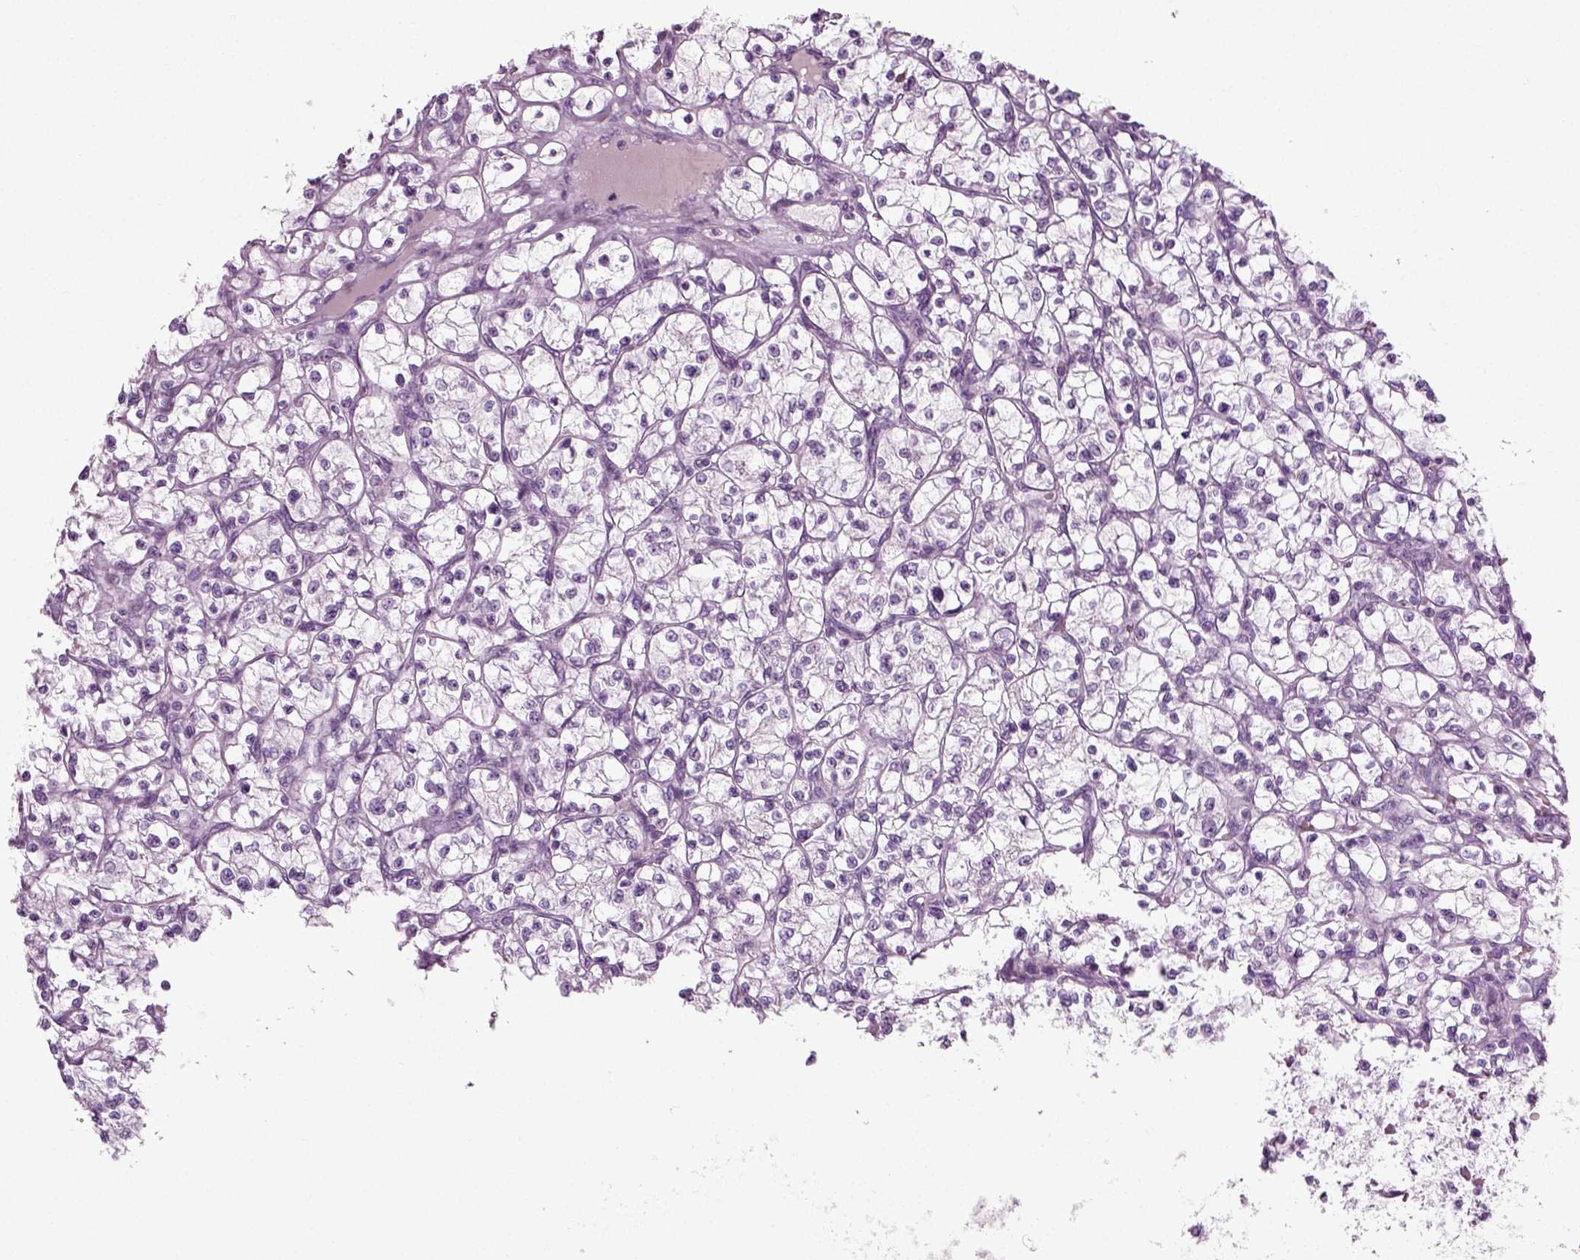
{"staining": {"intensity": "negative", "quantity": "none", "location": "none"}, "tissue": "renal cancer", "cell_type": "Tumor cells", "image_type": "cancer", "snomed": [{"axis": "morphology", "description": "Adenocarcinoma, NOS"}, {"axis": "topography", "description": "Kidney"}], "caption": "There is no significant expression in tumor cells of adenocarcinoma (renal).", "gene": "PRLH", "patient": {"sex": "female", "age": 64}}